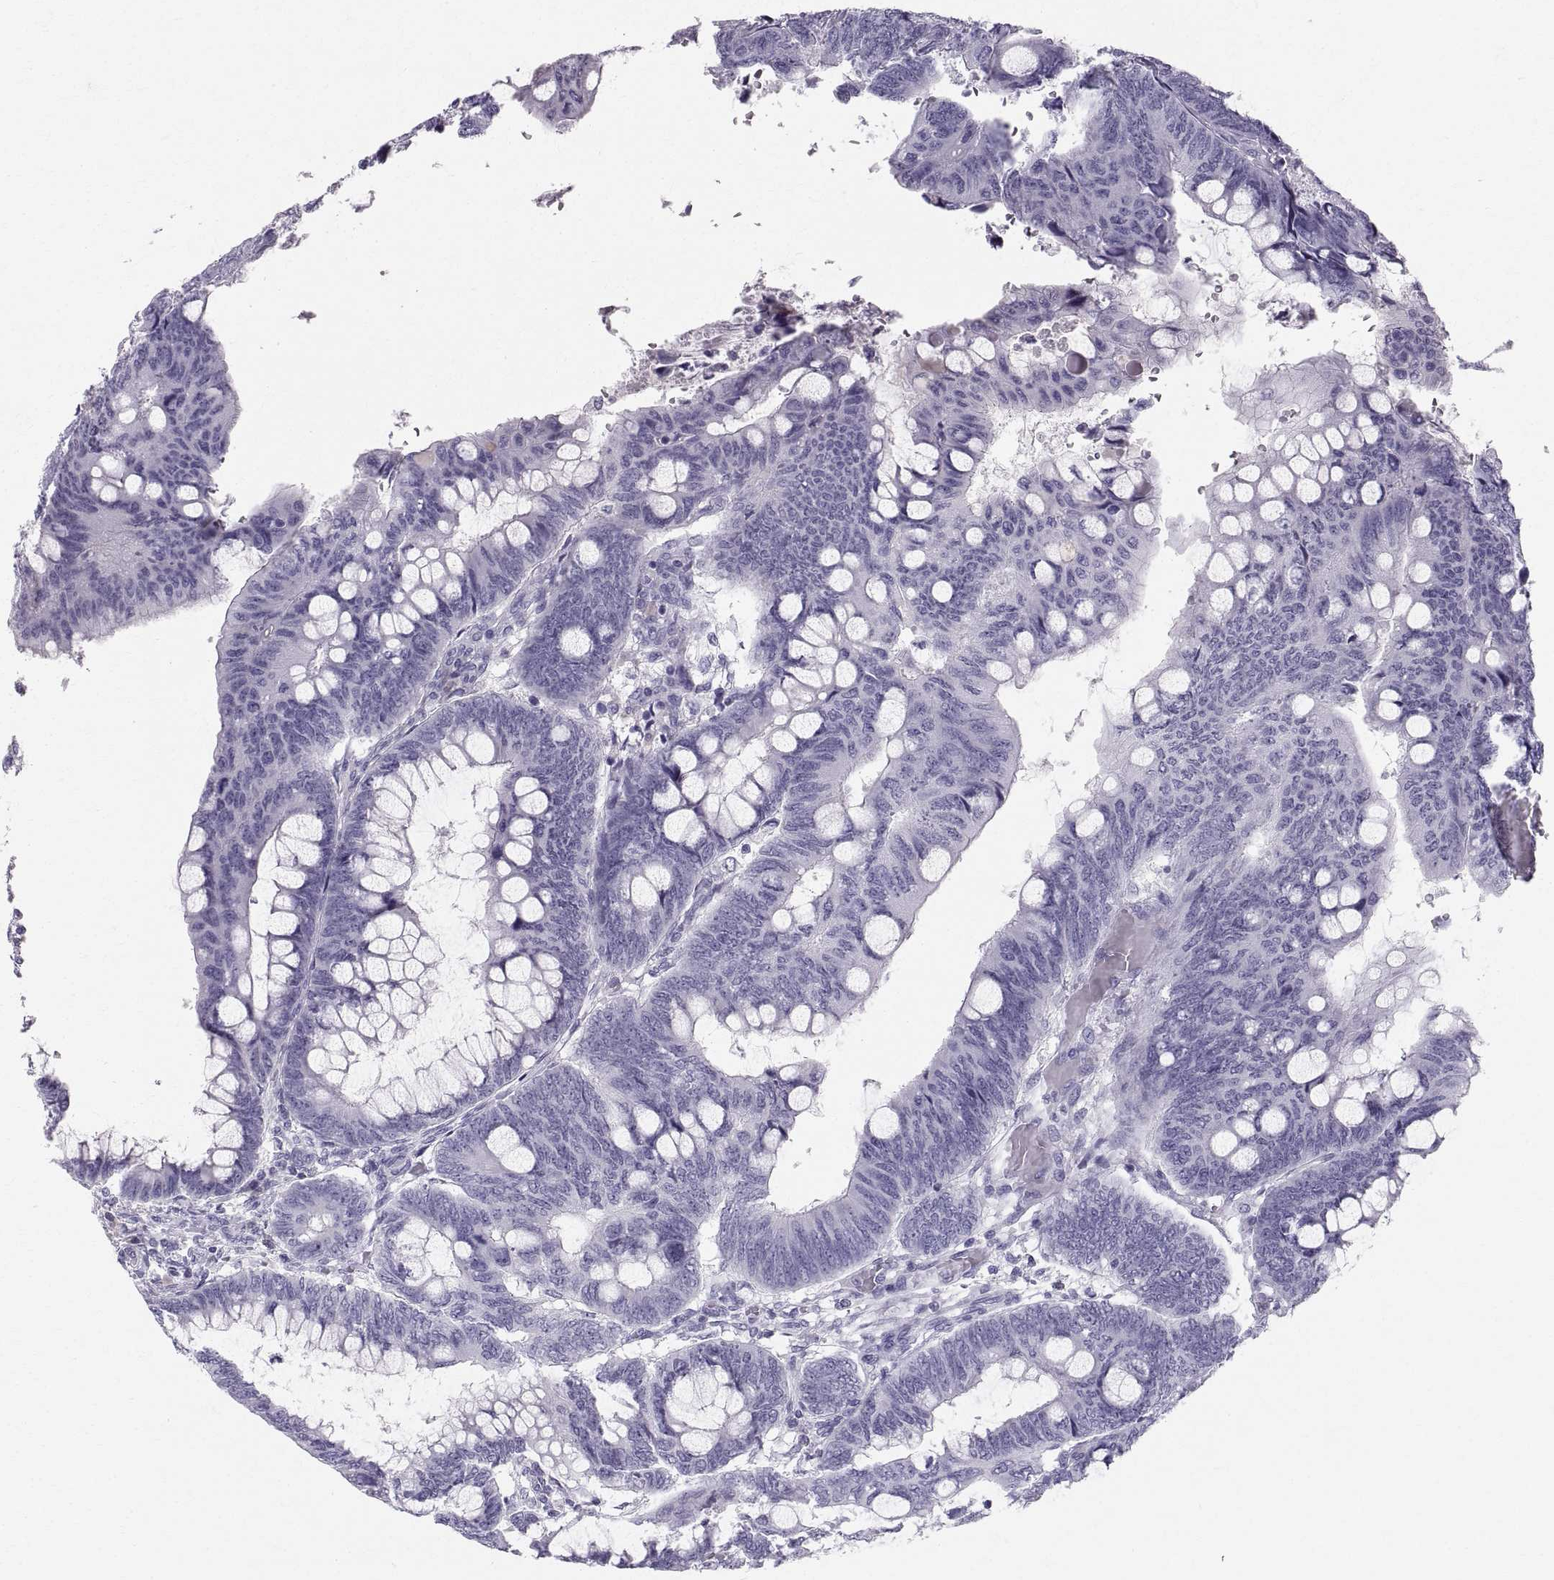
{"staining": {"intensity": "negative", "quantity": "none", "location": "none"}, "tissue": "colorectal cancer", "cell_type": "Tumor cells", "image_type": "cancer", "snomed": [{"axis": "morphology", "description": "Normal tissue, NOS"}, {"axis": "morphology", "description": "Adenocarcinoma, NOS"}, {"axis": "topography", "description": "Rectum"}], "caption": "The micrograph exhibits no staining of tumor cells in colorectal adenocarcinoma. (Stains: DAB IHC with hematoxylin counter stain, Microscopy: brightfield microscopy at high magnification).", "gene": "SLC22A6", "patient": {"sex": "male", "age": 92}}